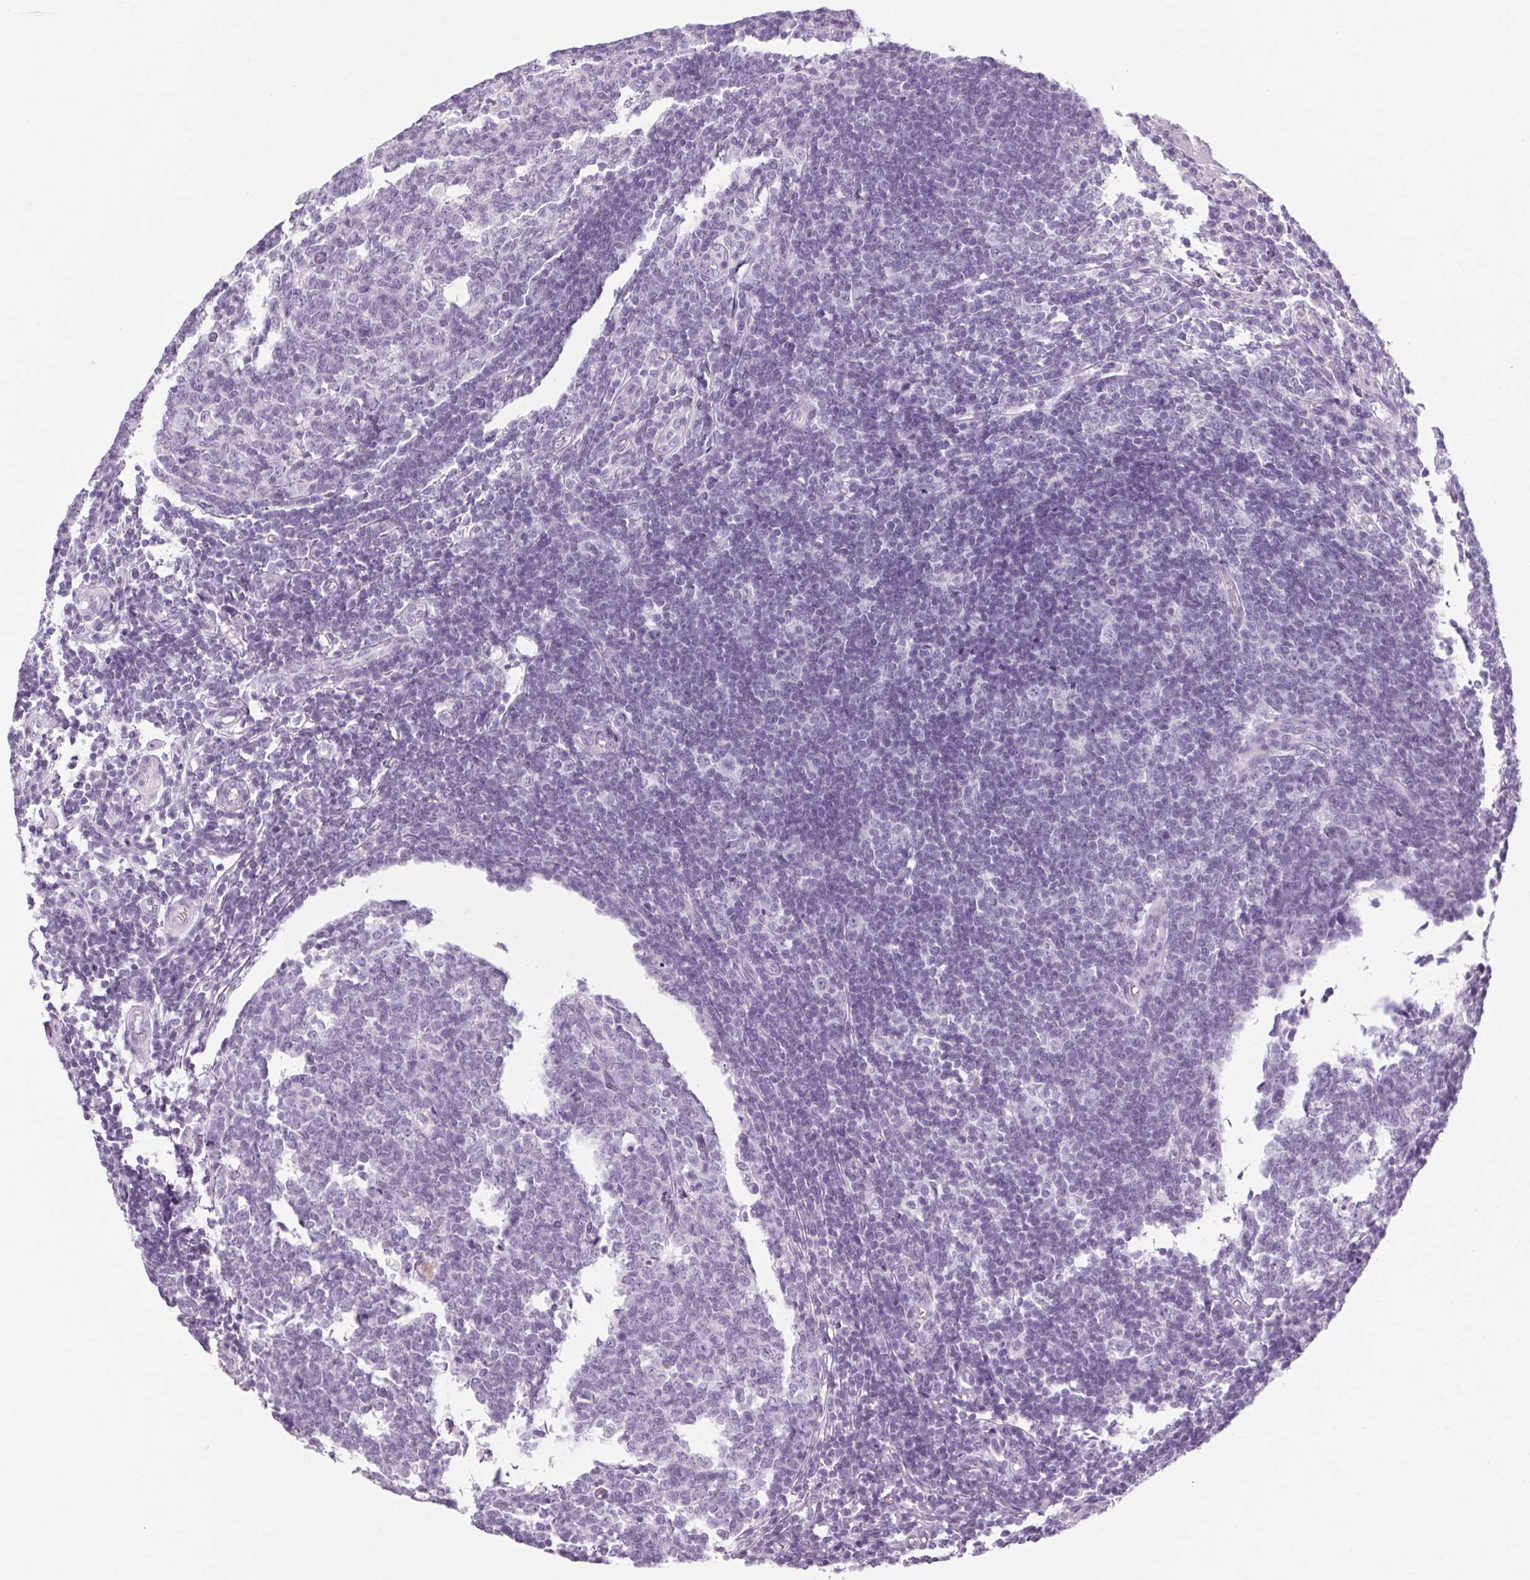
{"staining": {"intensity": "negative", "quantity": "none", "location": "none"}, "tissue": "appendix", "cell_type": "Glandular cells", "image_type": "normal", "snomed": [{"axis": "morphology", "description": "Normal tissue, NOS"}, {"axis": "topography", "description": "Appendix"}], "caption": "IHC histopathology image of unremarkable appendix stained for a protein (brown), which demonstrates no positivity in glandular cells. The staining is performed using DAB brown chromogen with nuclei counter-stained in using hematoxylin.", "gene": "POMC", "patient": {"sex": "male", "age": 18}}